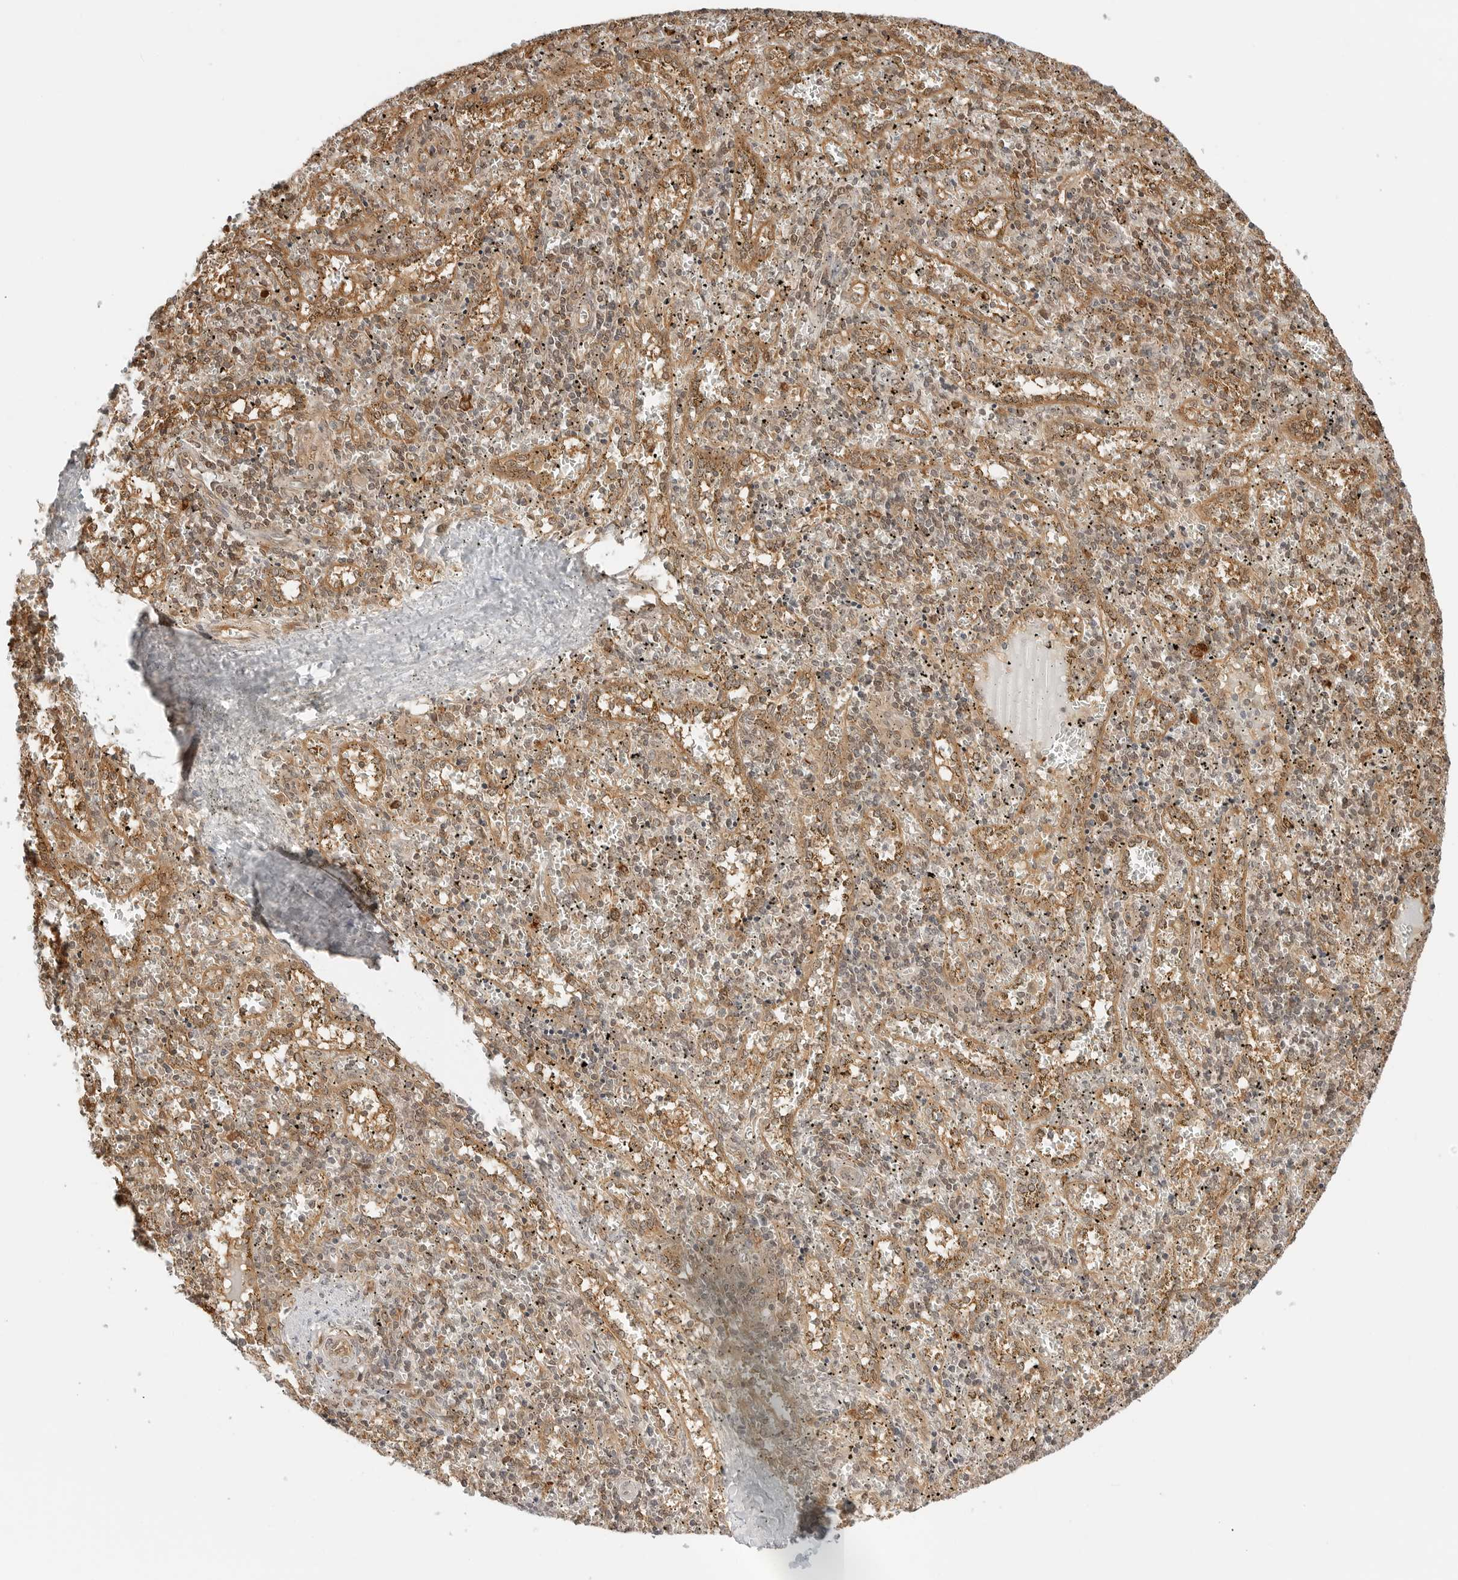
{"staining": {"intensity": "weak", "quantity": "25%-75%", "location": "nuclear"}, "tissue": "spleen", "cell_type": "Cells in red pulp", "image_type": "normal", "snomed": [{"axis": "morphology", "description": "Normal tissue, NOS"}, {"axis": "topography", "description": "Spleen"}], "caption": "Human spleen stained for a protein (brown) demonstrates weak nuclear positive staining in about 25%-75% of cells in red pulp.", "gene": "NUDC", "patient": {"sex": "male", "age": 11}}